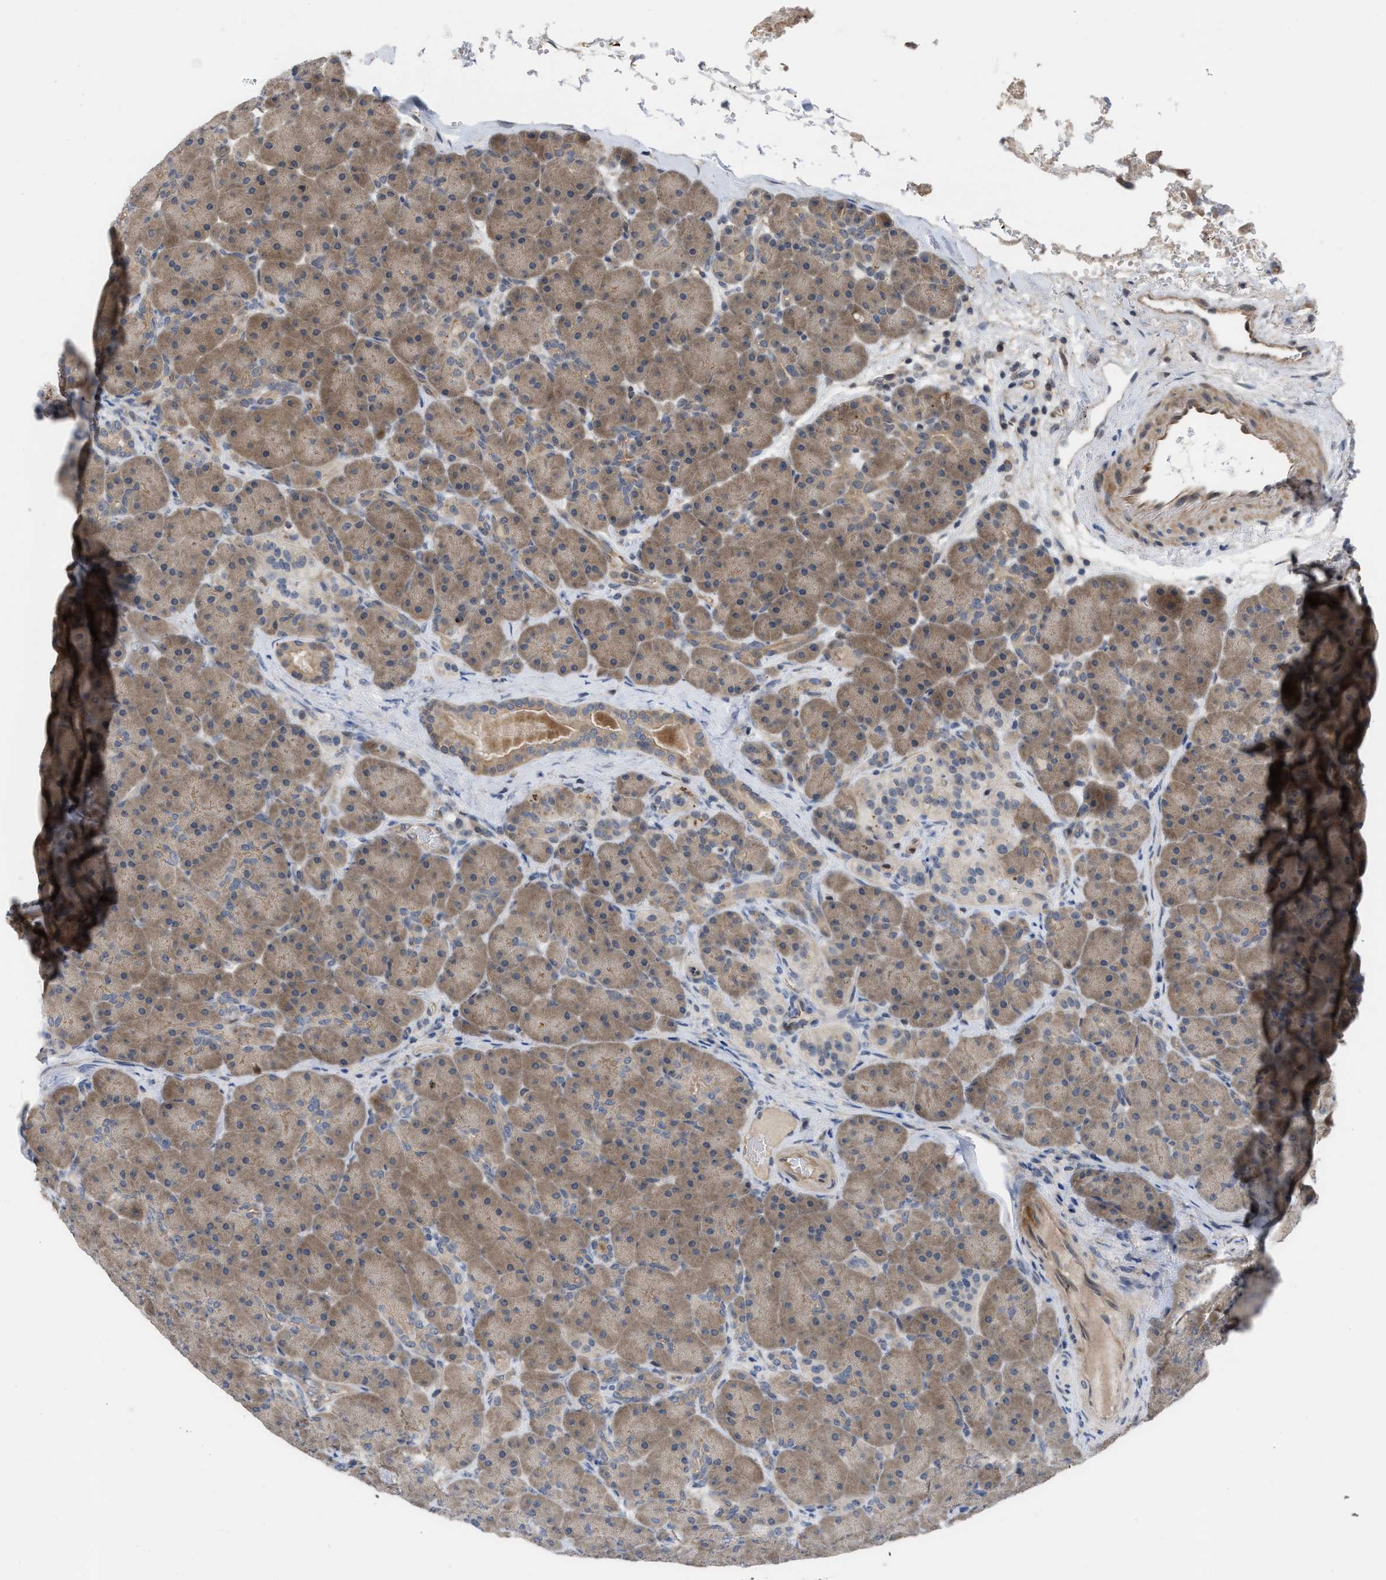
{"staining": {"intensity": "moderate", "quantity": ">75%", "location": "cytoplasmic/membranous"}, "tissue": "pancreas", "cell_type": "Exocrine glandular cells", "image_type": "normal", "snomed": [{"axis": "morphology", "description": "Normal tissue, NOS"}, {"axis": "topography", "description": "Pancreas"}], "caption": "Protein expression analysis of unremarkable human pancreas reveals moderate cytoplasmic/membranous staining in approximately >75% of exocrine glandular cells.", "gene": "LDAF1", "patient": {"sex": "male", "age": 66}}